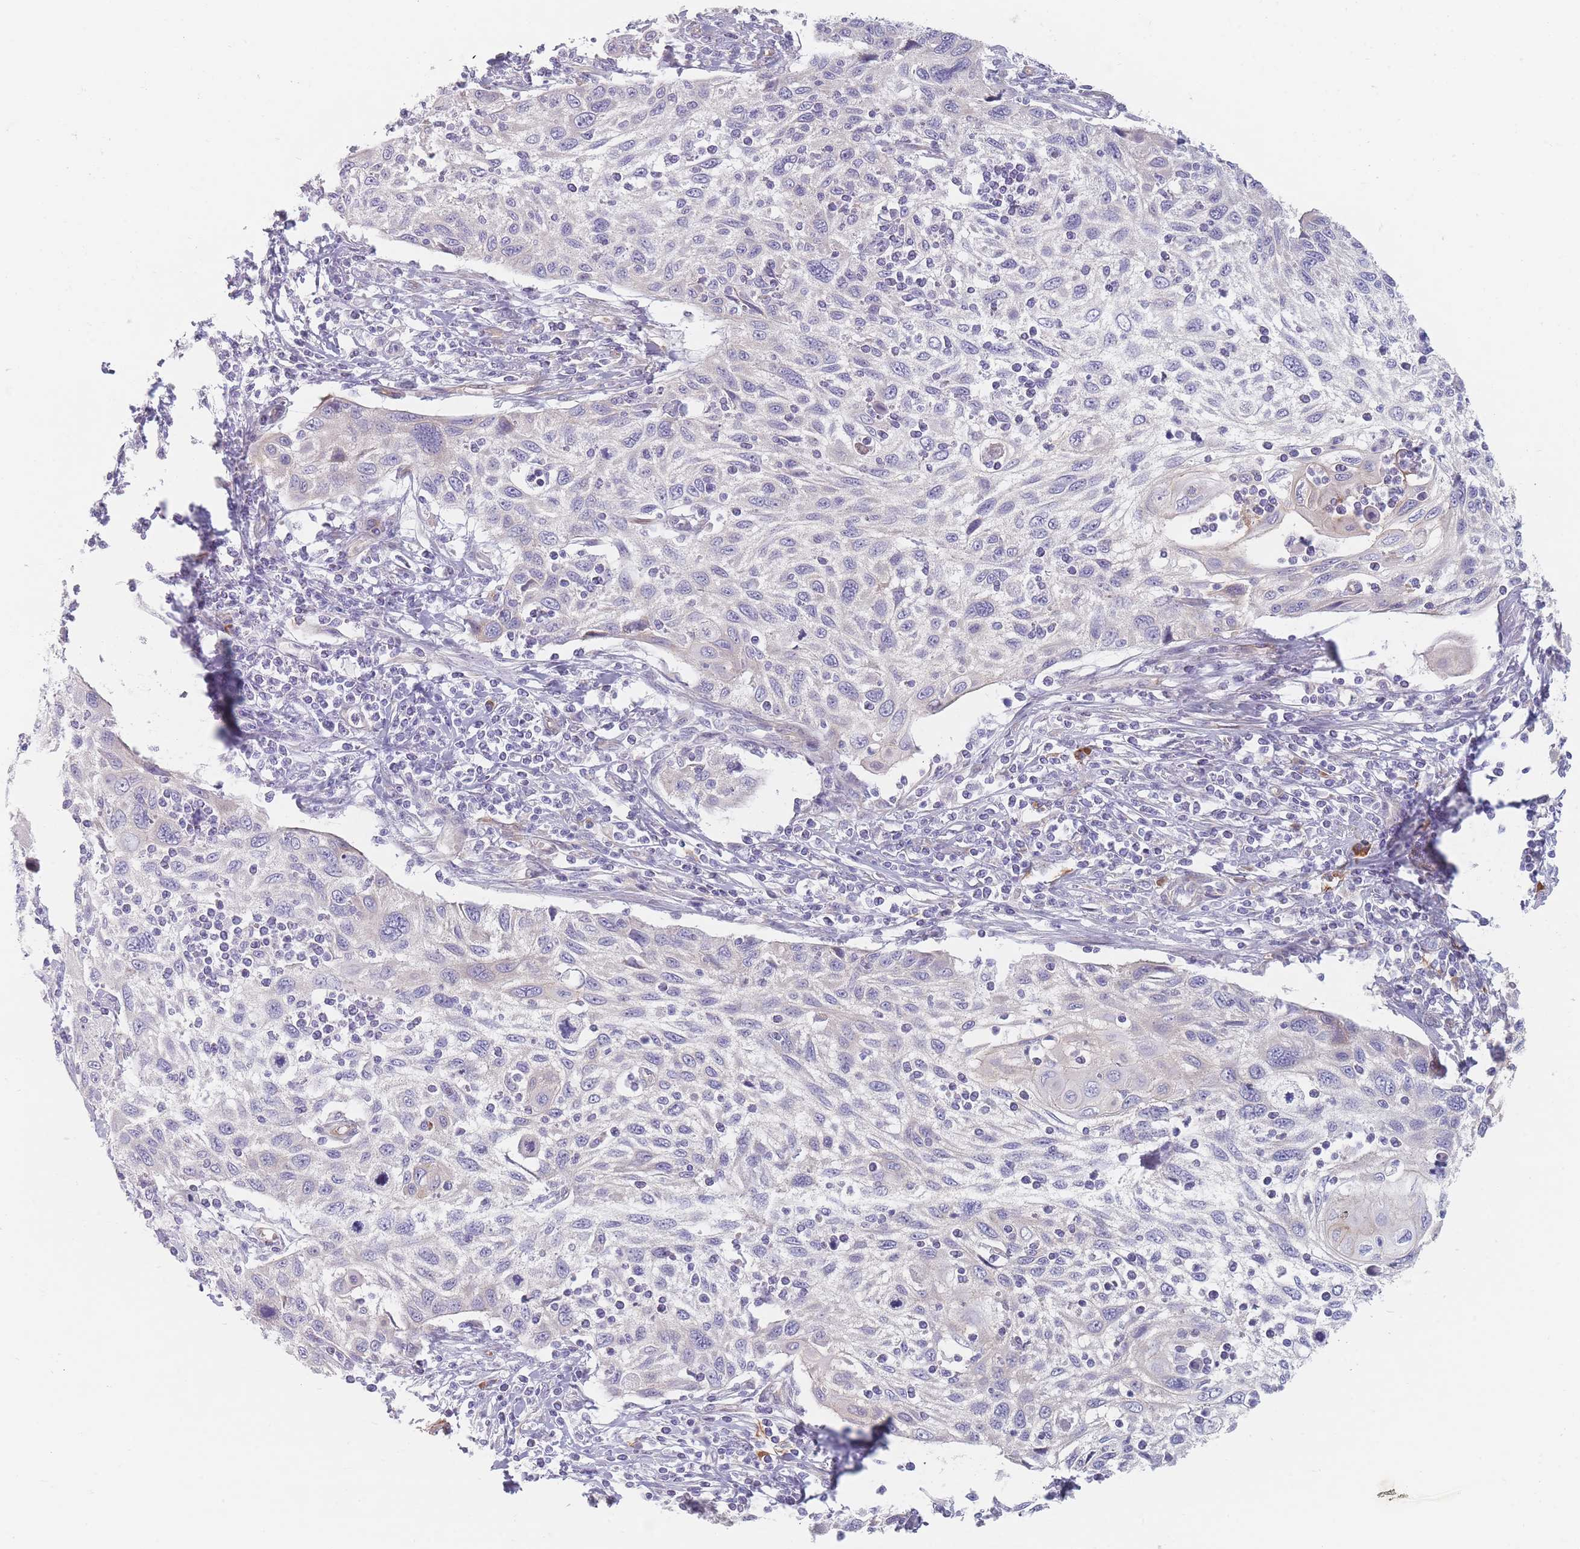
{"staining": {"intensity": "negative", "quantity": "none", "location": "none"}, "tissue": "cervical cancer", "cell_type": "Tumor cells", "image_type": "cancer", "snomed": [{"axis": "morphology", "description": "Squamous cell carcinoma, NOS"}, {"axis": "topography", "description": "Cervix"}], "caption": "IHC image of human cervical cancer (squamous cell carcinoma) stained for a protein (brown), which demonstrates no positivity in tumor cells.", "gene": "ERBIN", "patient": {"sex": "female", "age": 70}}